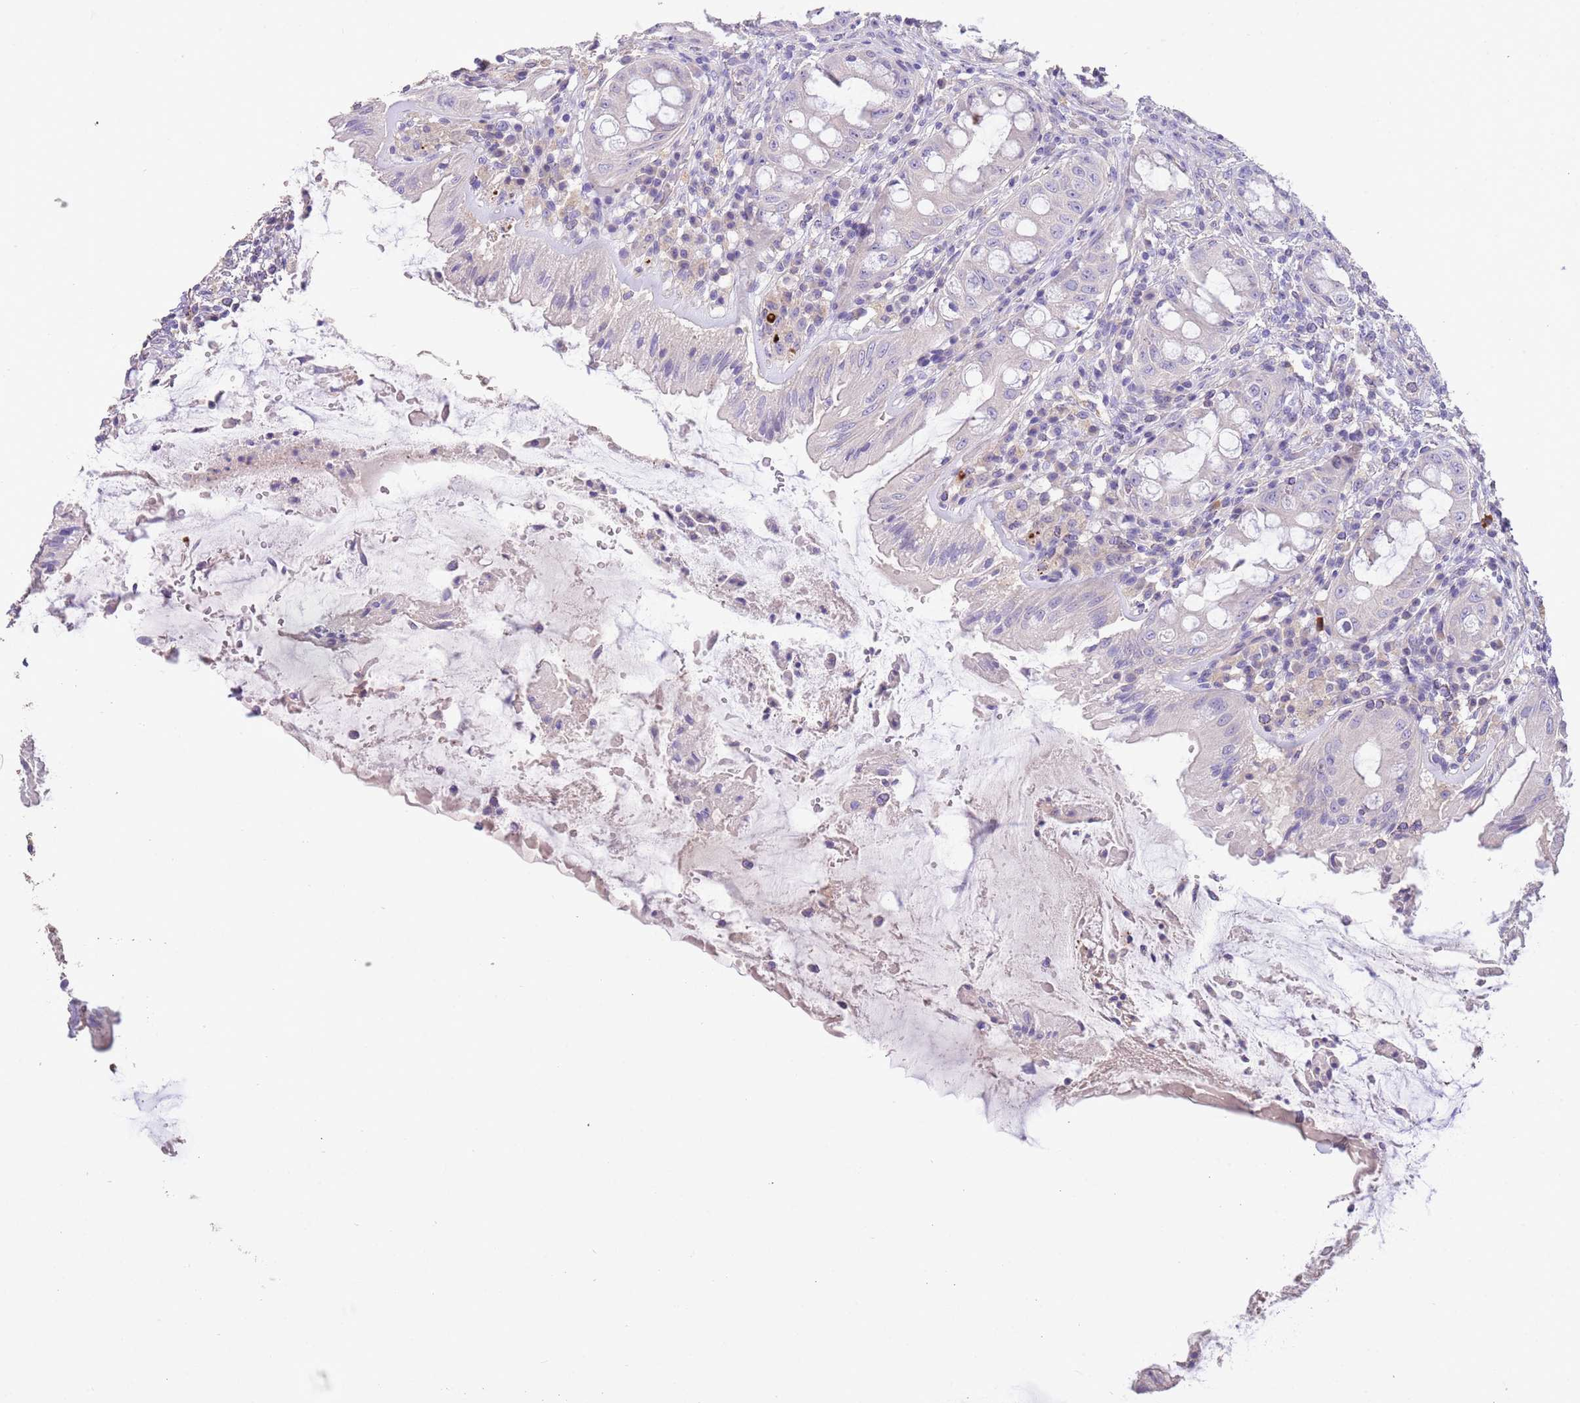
{"staining": {"intensity": "weak", "quantity": "<25%", "location": "cytoplasmic/membranous"}, "tissue": "rectum", "cell_type": "Glandular cells", "image_type": "normal", "snomed": [{"axis": "morphology", "description": "Normal tissue, NOS"}, {"axis": "topography", "description": "Rectum"}], "caption": "There is no significant positivity in glandular cells of rectum.", "gene": "SFTPA1", "patient": {"sex": "female", "age": 57}}